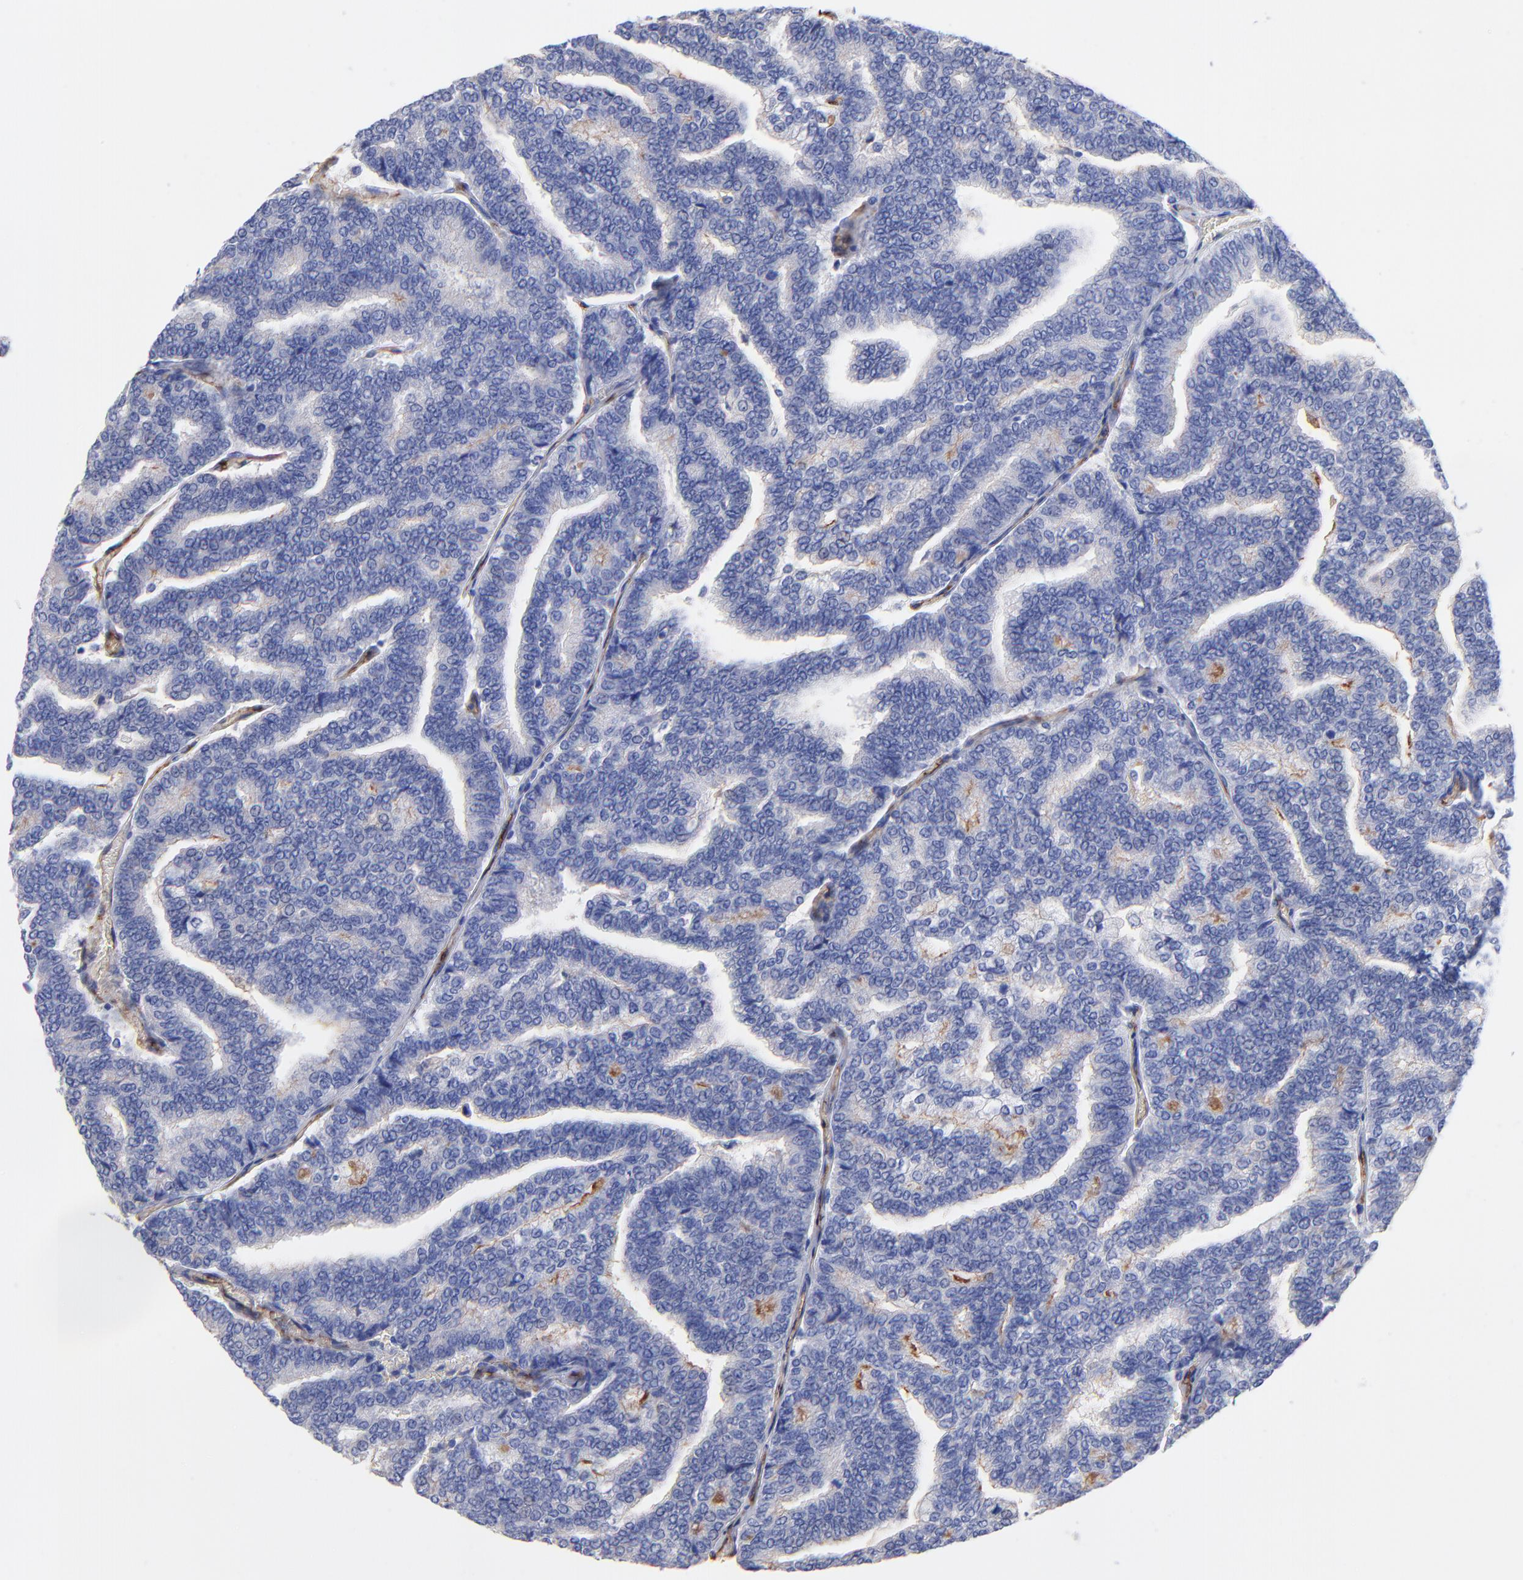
{"staining": {"intensity": "negative", "quantity": "none", "location": "none"}, "tissue": "thyroid cancer", "cell_type": "Tumor cells", "image_type": "cancer", "snomed": [{"axis": "morphology", "description": "Papillary adenocarcinoma, NOS"}, {"axis": "topography", "description": "Thyroid gland"}], "caption": "Tumor cells show no significant positivity in thyroid cancer.", "gene": "SLC44A2", "patient": {"sex": "female", "age": 35}}